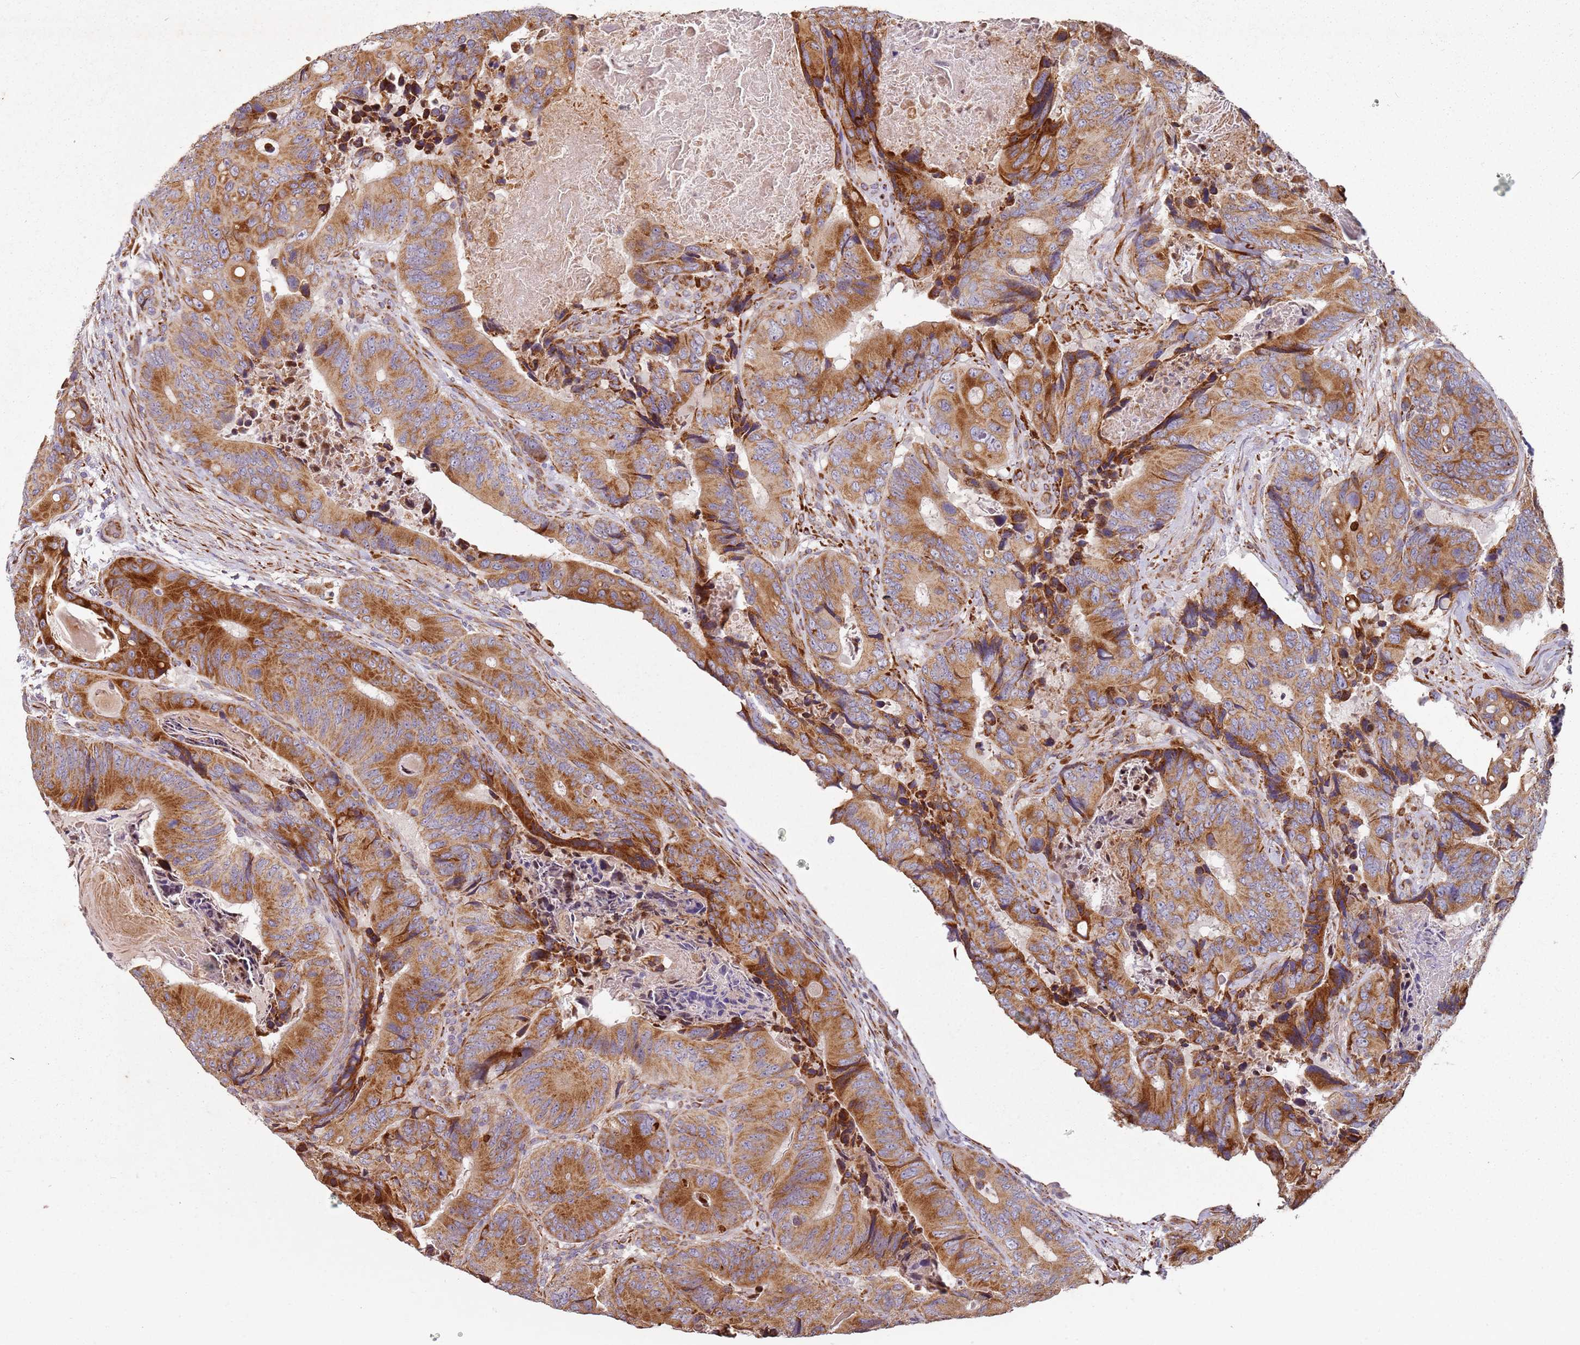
{"staining": {"intensity": "strong", "quantity": ">75%", "location": "cytoplasmic/membranous"}, "tissue": "colorectal cancer", "cell_type": "Tumor cells", "image_type": "cancer", "snomed": [{"axis": "morphology", "description": "Adenocarcinoma, NOS"}, {"axis": "topography", "description": "Colon"}], "caption": "IHC (DAB) staining of colorectal cancer (adenocarcinoma) displays strong cytoplasmic/membranous protein positivity in approximately >75% of tumor cells.", "gene": "ARFRP1", "patient": {"sex": "male", "age": 84}}